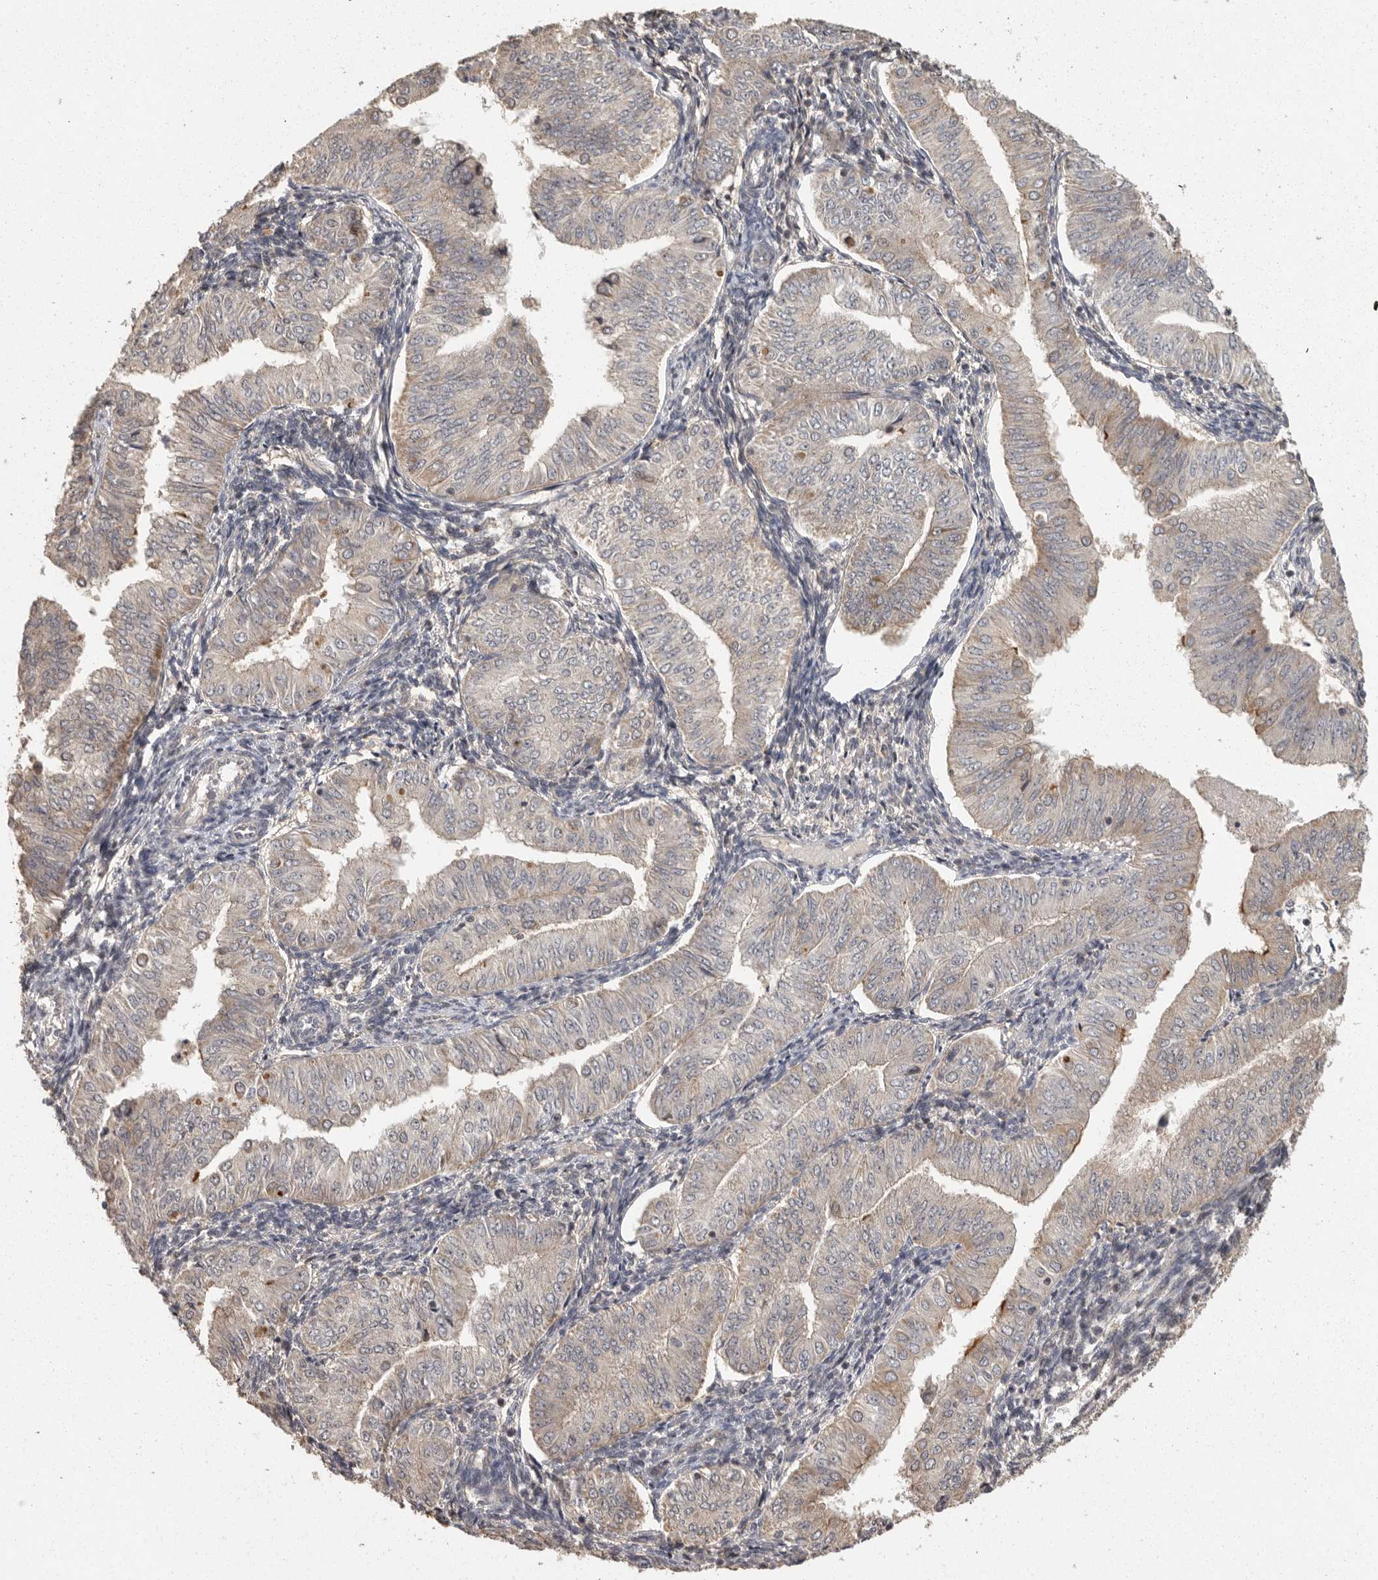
{"staining": {"intensity": "weak", "quantity": "25%-75%", "location": "cytoplasmic/membranous"}, "tissue": "endometrial cancer", "cell_type": "Tumor cells", "image_type": "cancer", "snomed": [{"axis": "morphology", "description": "Normal tissue, NOS"}, {"axis": "morphology", "description": "Adenocarcinoma, NOS"}, {"axis": "topography", "description": "Endometrium"}], "caption": "IHC image of neoplastic tissue: endometrial adenocarcinoma stained using immunohistochemistry (IHC) reveals low levels of weak protein expression localized specifically in the cytoplasmic/membranous of tumor cells, appearing as a cytoplasmic/membranous brown color.", "gene": "BAIAP2", "patient": {"sex": "female", "age": 53}}